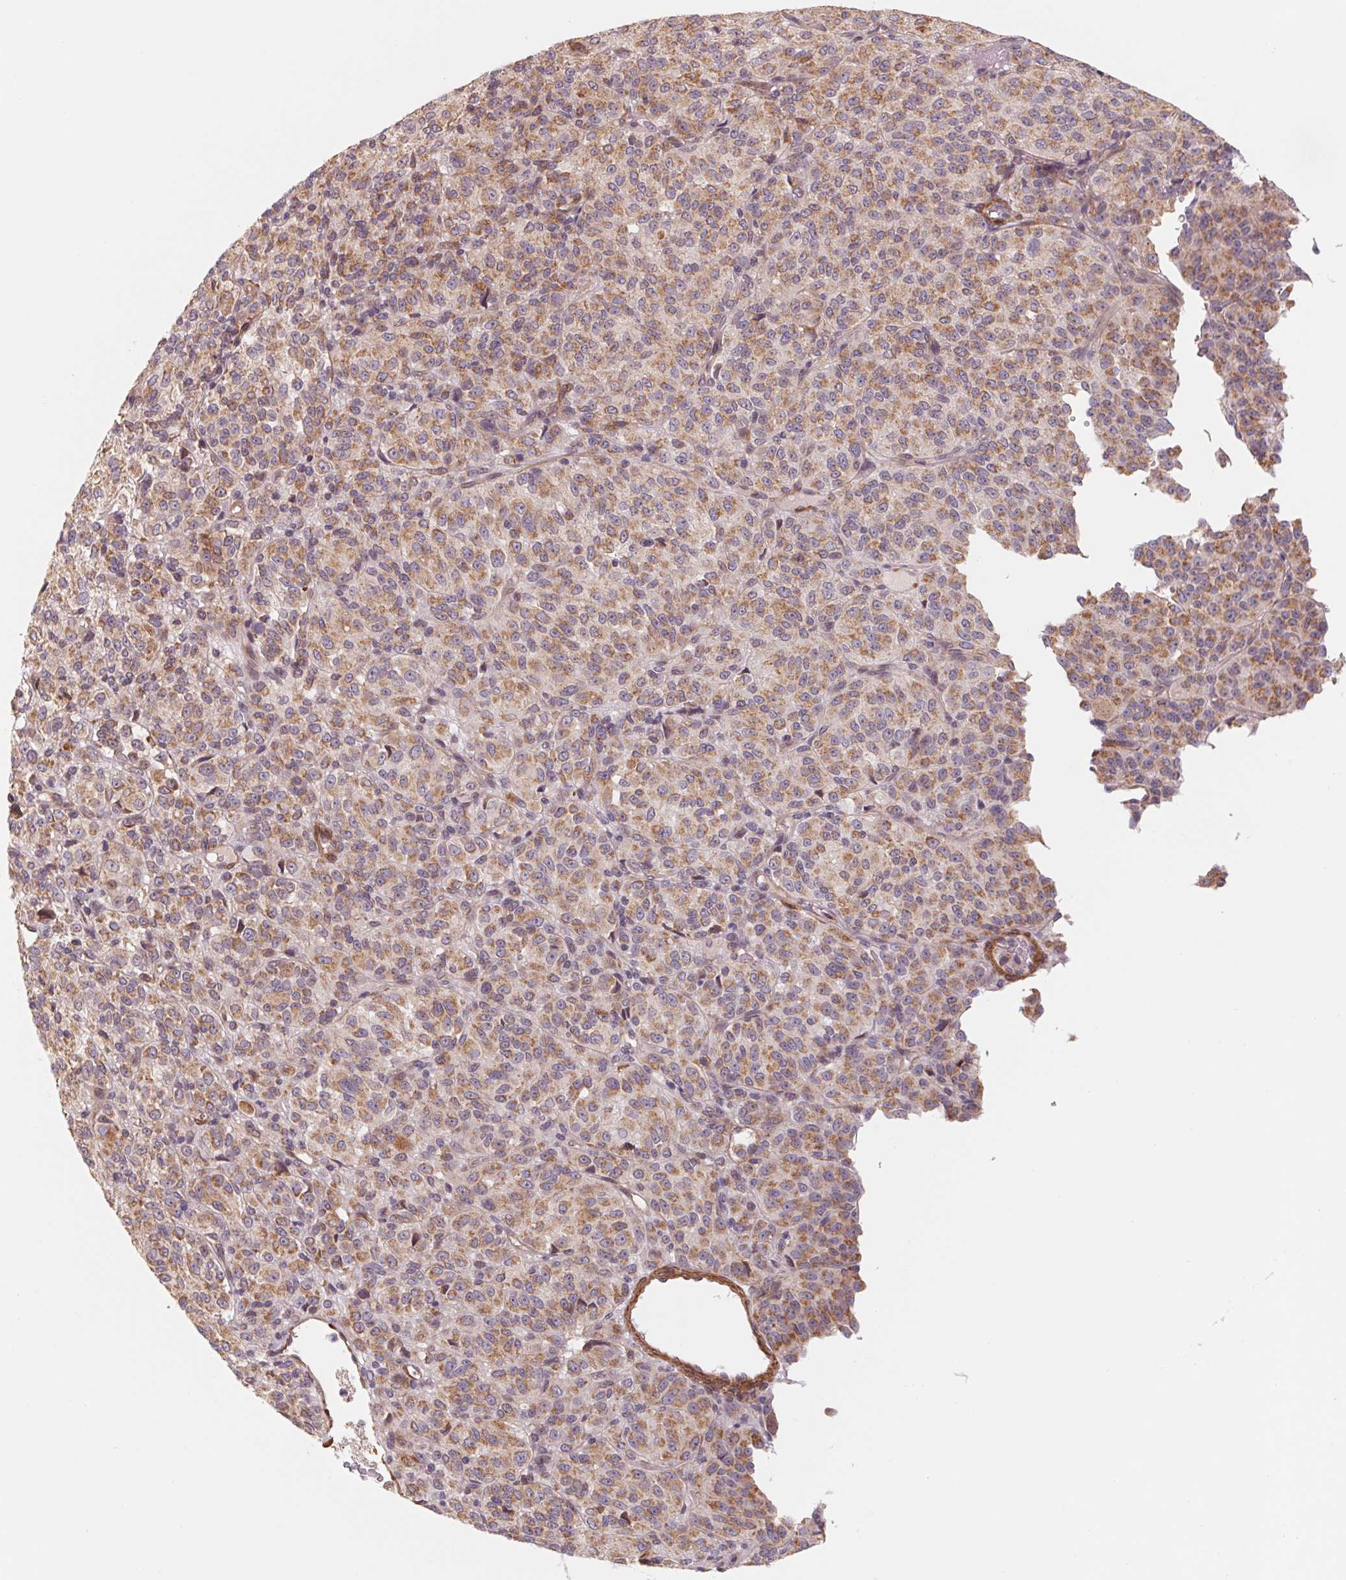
{"staining": {"intensity": "moderate", "quantity": ">75%", "location": "cytoplasmic/membranous"}, "tissue": "melanoma", "cell_type": "Tumor cells", "image_type": "cancer", "snomed": [{"axis": "morphology", "description": "Malignant melanoma, Metastatic site"}, {"axis": "topography", "description": "Brain"}], "caption": "IHC (DAB (3,3'-diaminobenzidine)) staining of melanoma exhibits moderate cytoplasmic/membranous protein expression in about >75% of tumor cells.", "gene": "CCDC112", "patient": {"sex": "female", "age": 56}}